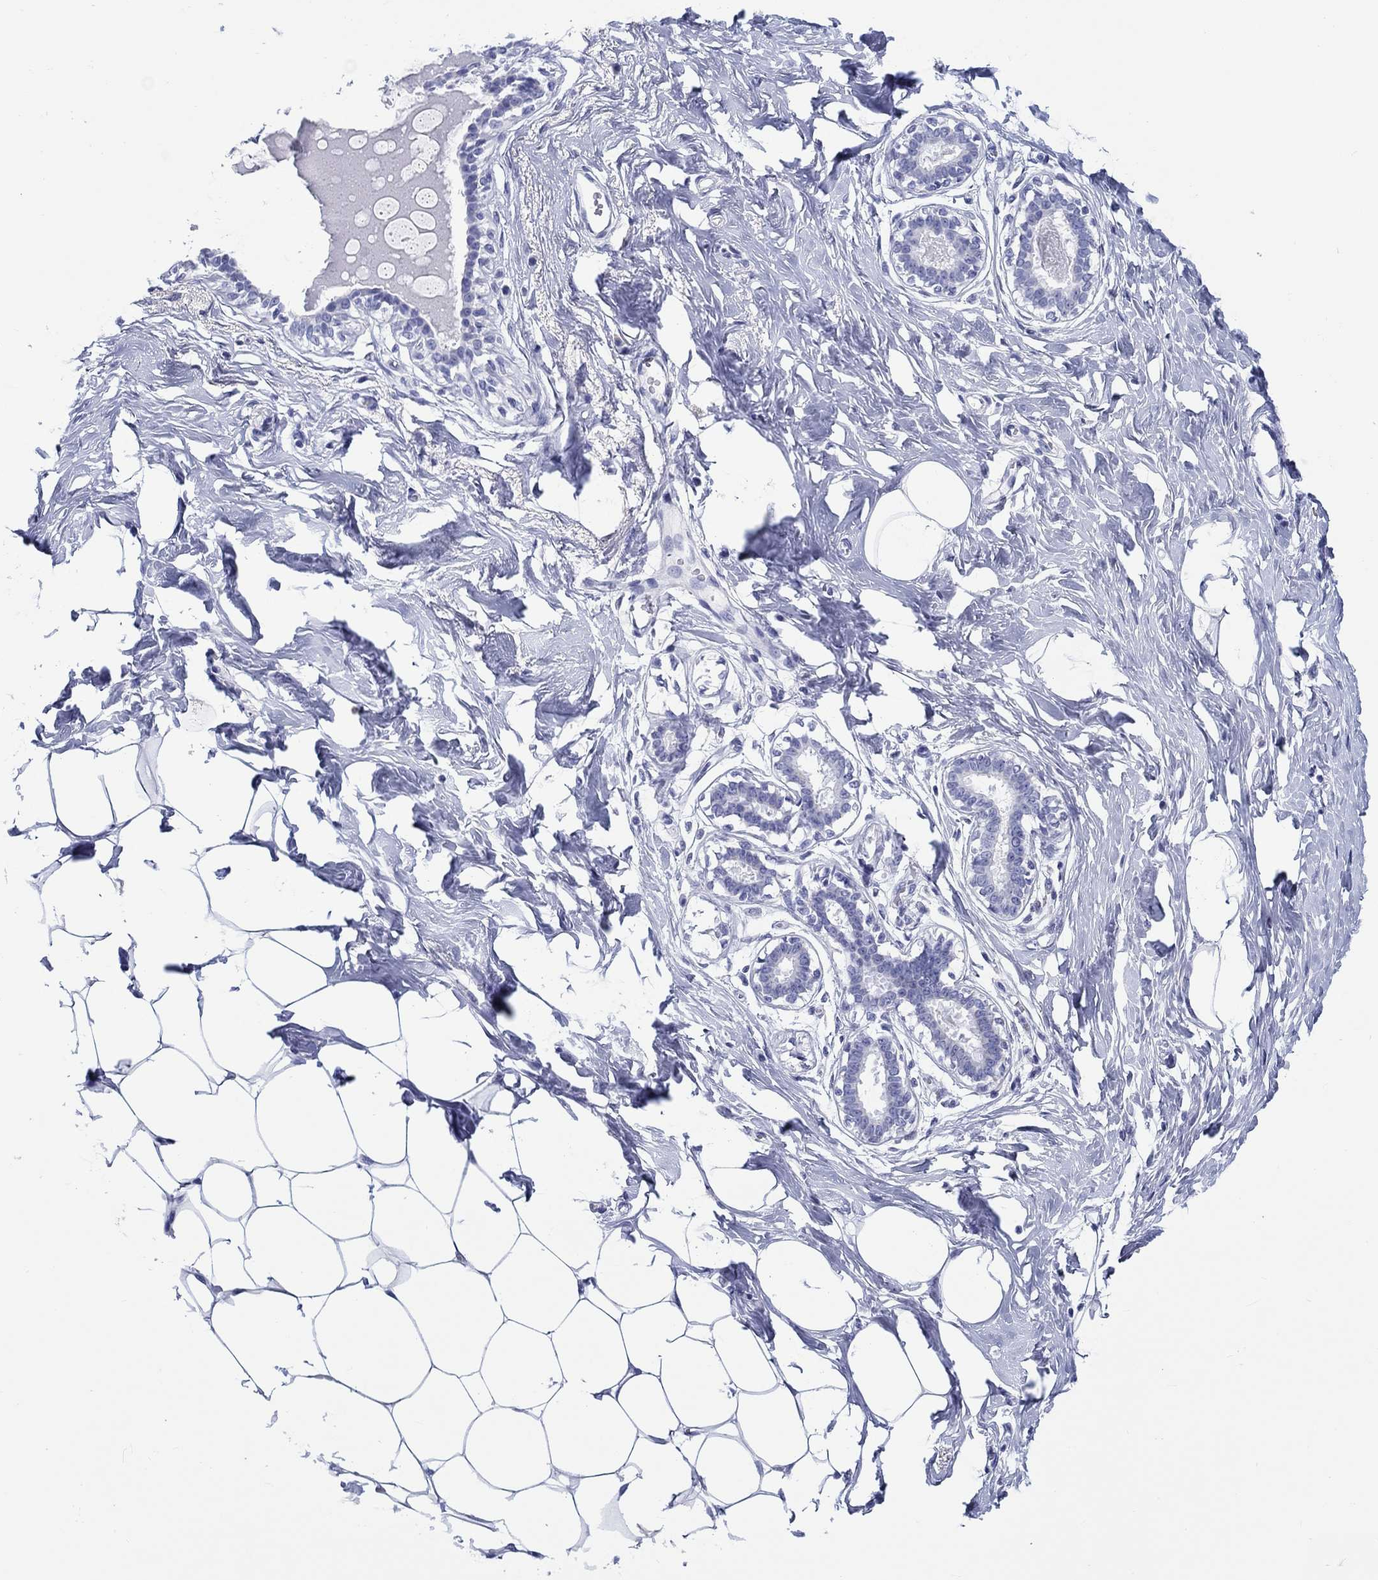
{"staining": {"intensity": "negative", "quantity": "none", "location": "none"}, "tissue": "breast", "cell_type": "Adipocytes", "image_type": "normal", "snomed": [{"axis": "morphology", "description": "Normal tissue, NOS"}, {"axis": "morphology", "description": "Lobular carcinoma, in situ"}, {"axis": "topography", "description": "Breast"}], "caption": "This is an immunohistochemistry image of normal human breast. There is no staining in adipocytes.", "gene": "H1", "patient": {"sex": "female", "age": 35}}